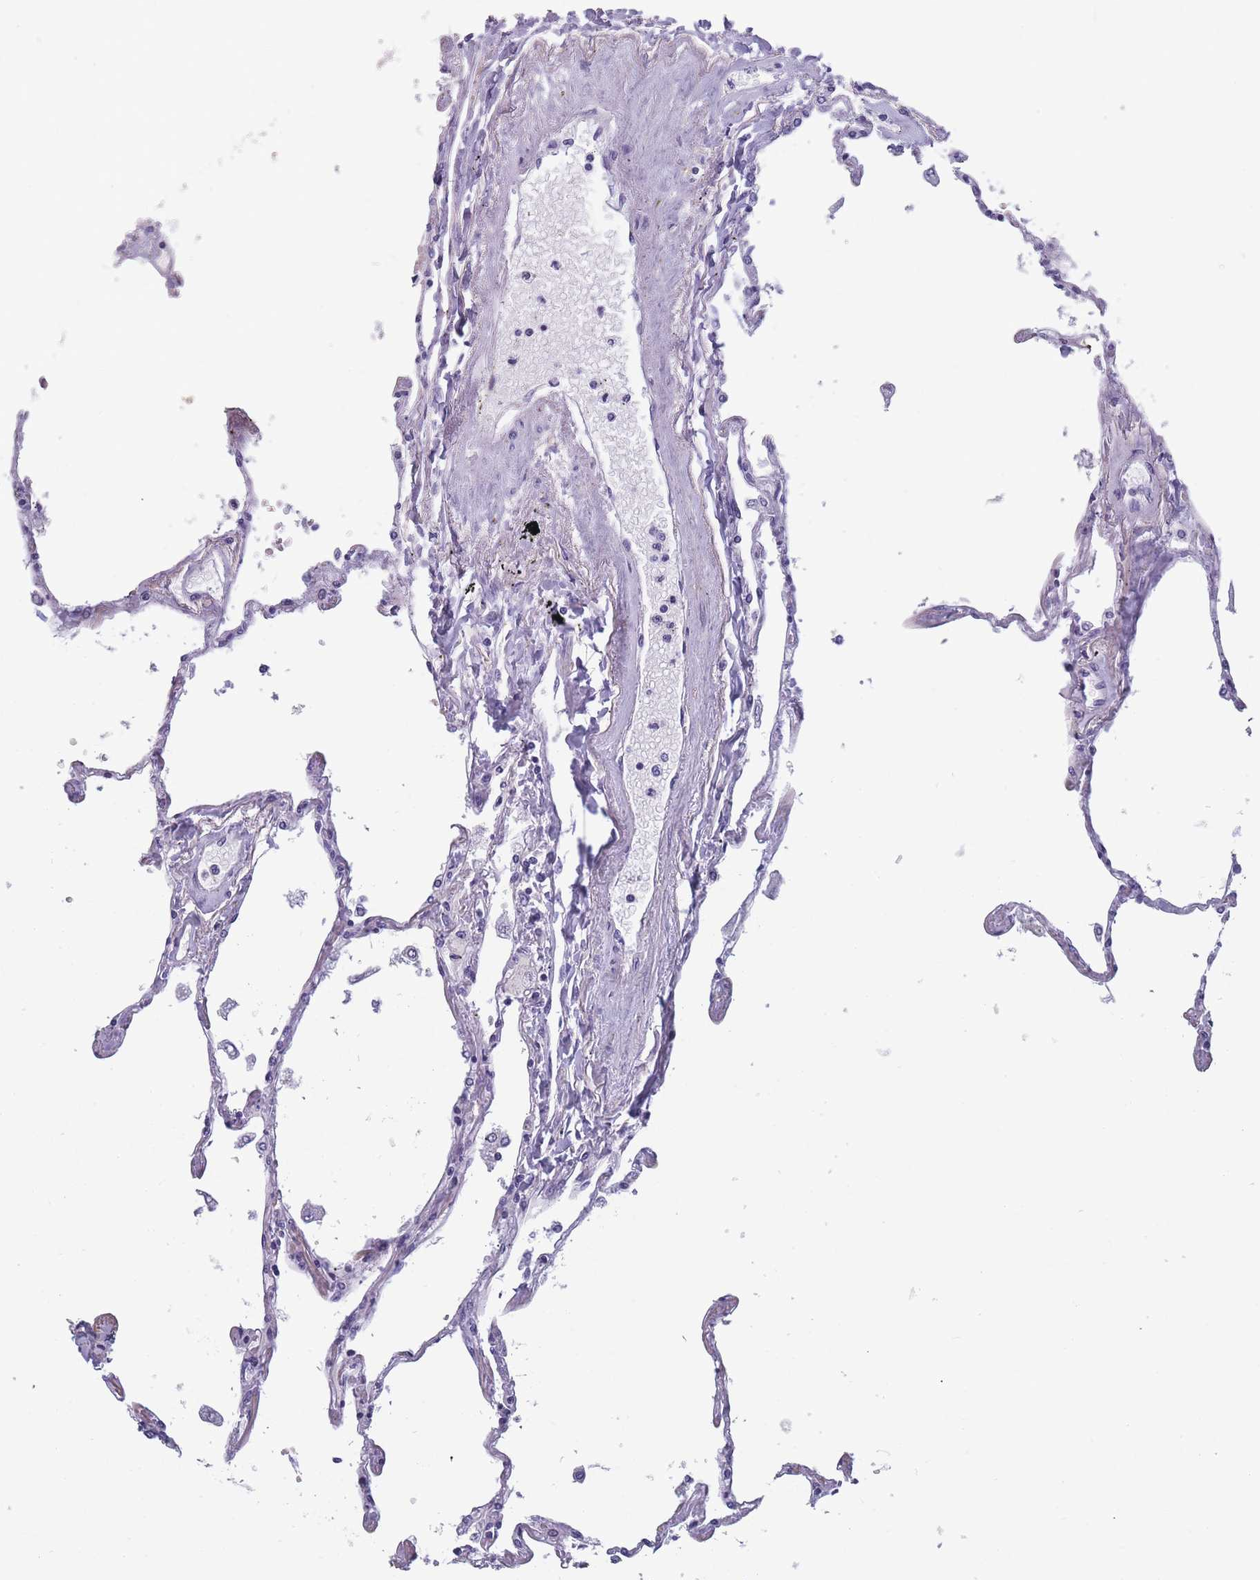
{"staining": {"intensity": "negative", "quantity": "none", "location": "none"}, "tissue": "lung", "cell_type": "Alveolar cells", "image_type": "normal", "snomed": [{"axis": "morphology", "description": "Normal tissue, NOS"}, {"axis": "topography", "description": "Lung"}], "caption": "This is a histopathology image of immunohistochemistry (IHC) staining of unremarkable lung, which shows no staining in alveolar cells.", "gene": "OR4C5", "patient": {"sex": "female", "age": 67}}